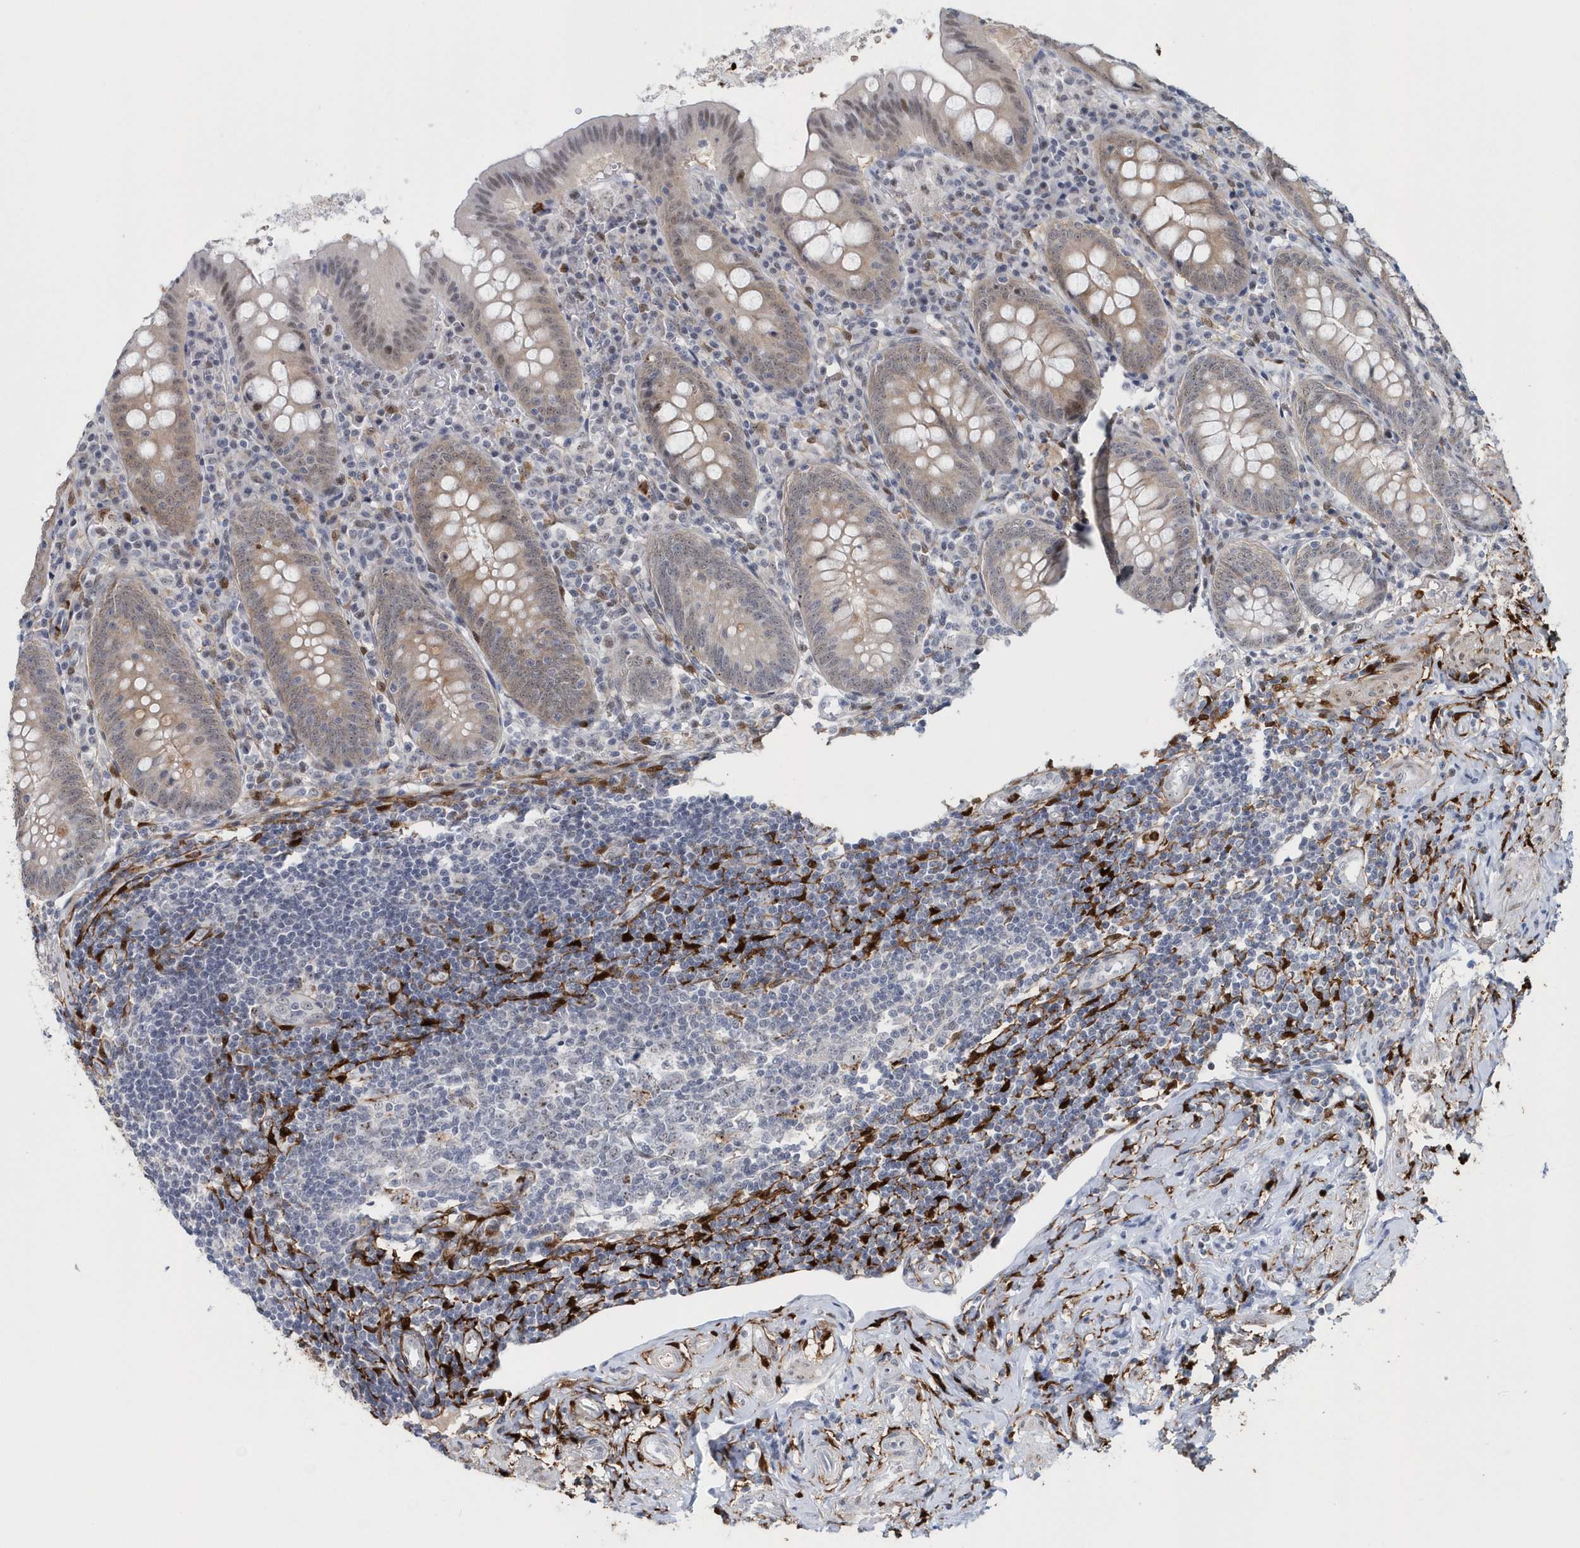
{"staining": {"intensity": "moderate", "quantity": "25%-75%", "location": "cytoplasmic/membranous,nuclear"}, "tissue": "appendix", "cell_type": "Glandular cells", "image_type": "normal", "snomed": [{"axis": "morphology", "description": "Normal tissue, NOS"}, {"axis": "topography", "description": "Appendix"}], "caption": "Appendix stained with immunohistochemistry reveals moderate cytoplasmic/membranous,nuclear positivity in approximately 25%-75% of glandular cells. (DAB (3,3'-diaminobenzidine) IHC with brightfield microscopy, high magnification).", "gene": "ASCL4", "patient": {"sex": "female", "age": 54}}